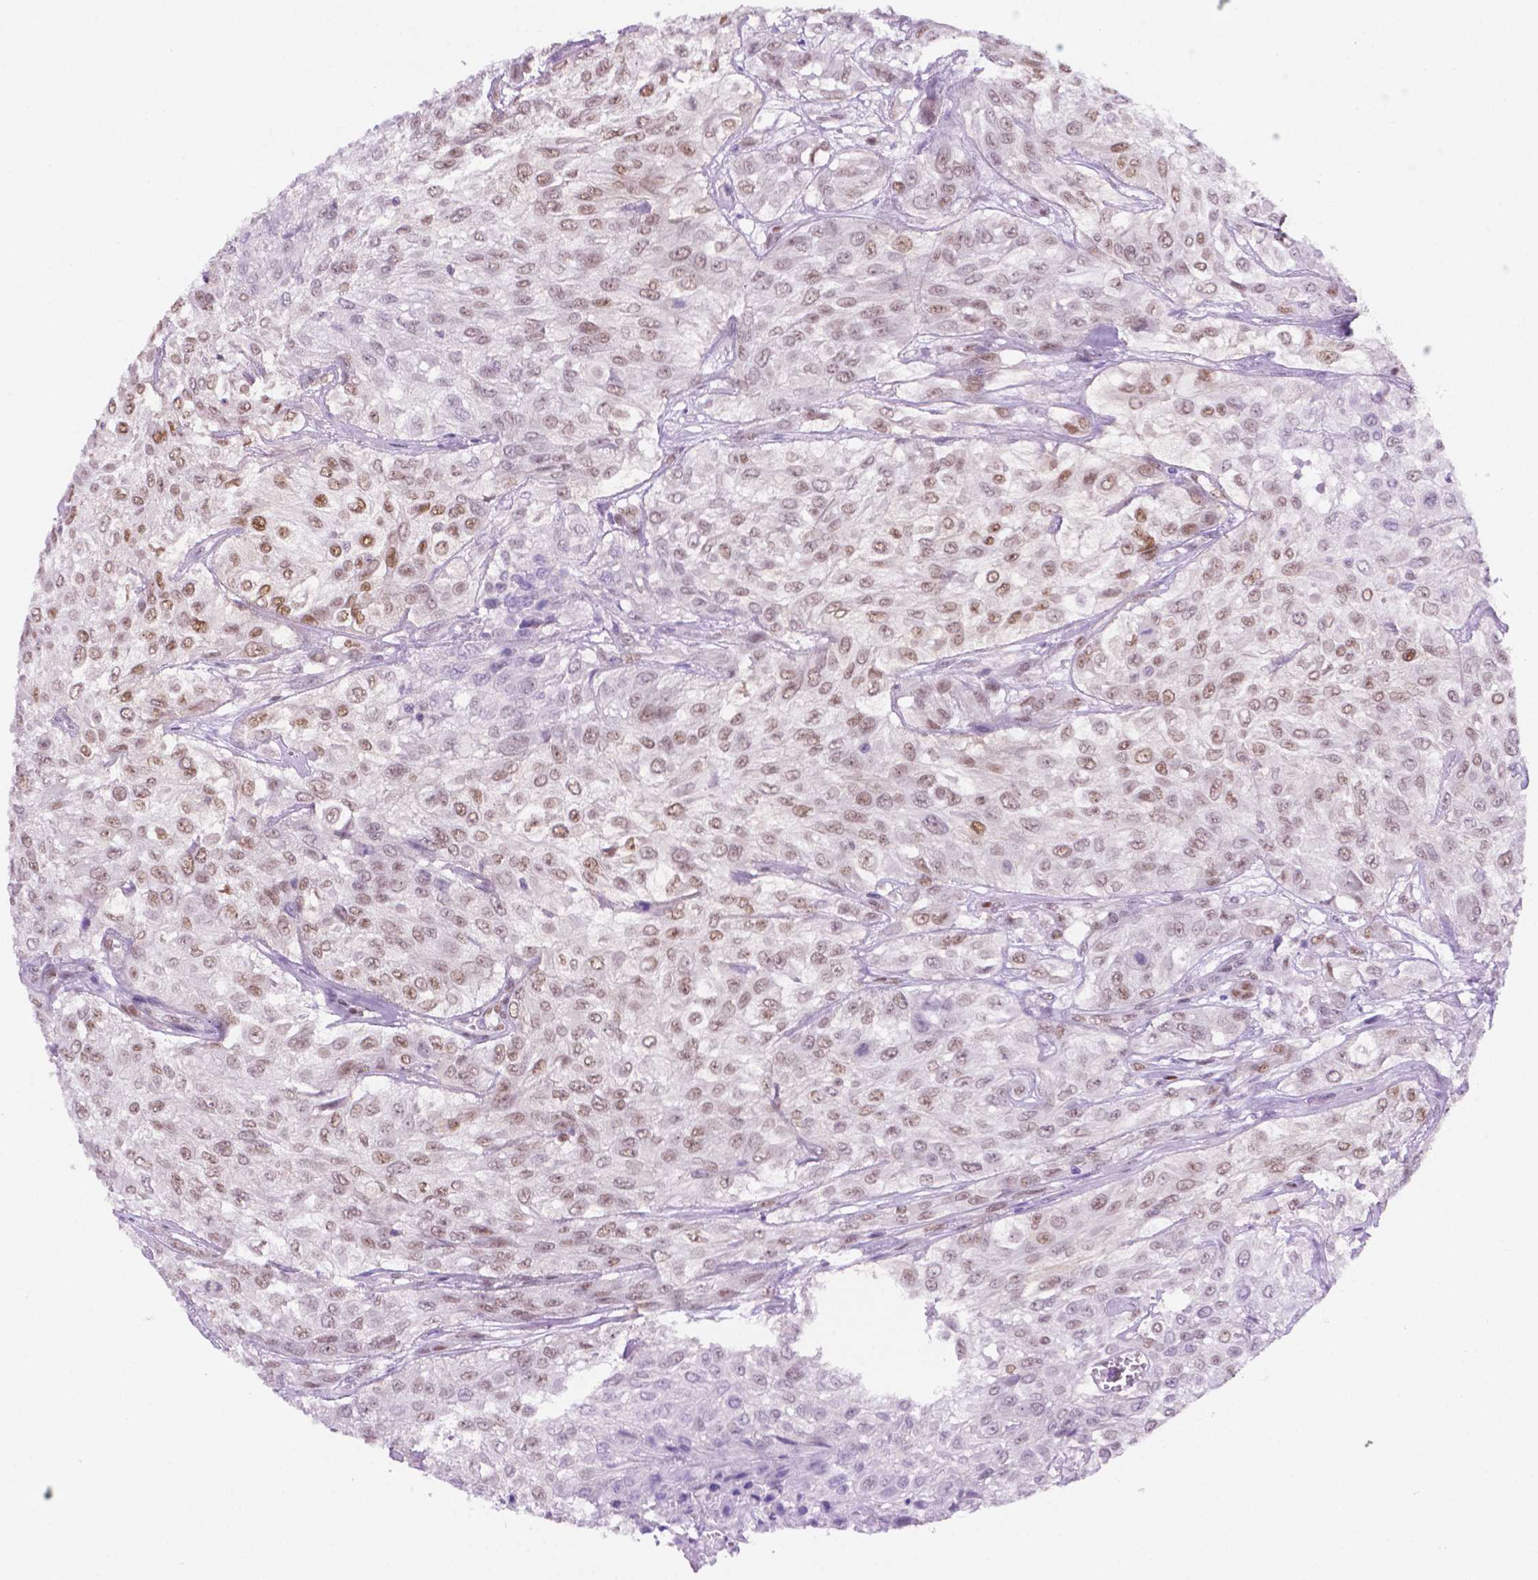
{"staining": {"intensity": "moderate", "quantity": ">75%", "location": "nuclear"}, "tissue": "urothelial cancer", "cell_type": "Tumor cells", "image_type": "cancer", "snomed": [{"axis": "morphology", "description": "Urothelial carcinoma, High grade"}, {"axis": "topography", "description": "Urinary bladder"}], "caption": "Brown immunohistochemical staining in human urothelial carcinoma (high-grade) displays moderate nuclear staining in about >75% of tumor cells. The staining is performed using DAB (3,3'-diaminobenzidine) brown chromogen to label protein expression. The nuclei are counter-stained blue using hematoxylin.", "gene": "ERF", "patient": {"sex": "male", "age": 57}}